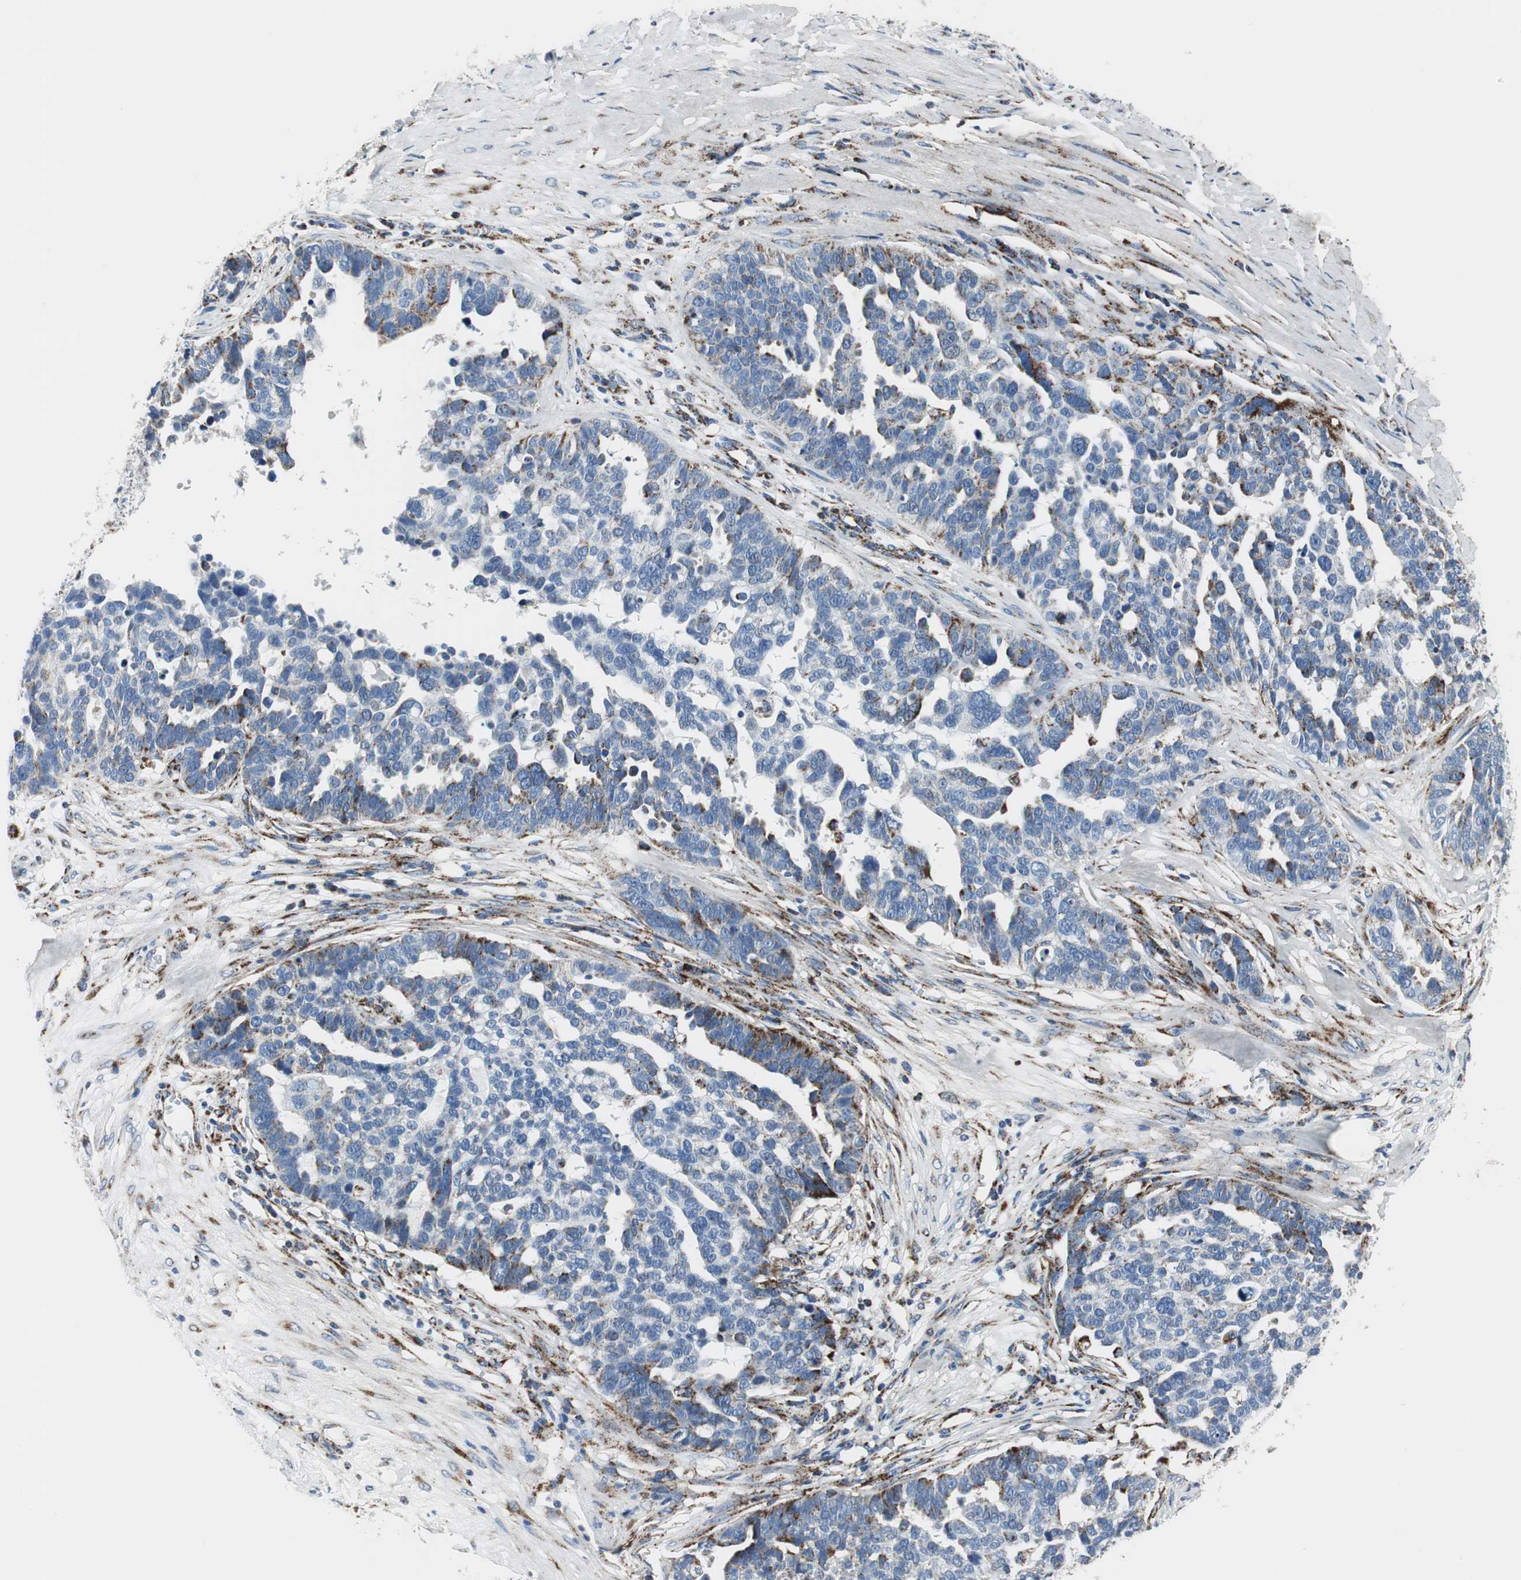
{"staining": {"intensity": "strong", "quantity": "<25%", "location": "cytoplasmic/membranous"}, "tissue": "ovarian cancer", "cell_type": "Tumor cells", "image_type": "cancer", "snomed": [{"axis": "morphology", "description": "Cystadenocarcinoma, serous, NOS"}, {"axis": "topography", "description": "Ovary"}], "caption": "A medium amount of strong cytoplasmic/membranous staining is identified in approximately <25% of tumor cells in ovarian cancer (serous cystadenocarcinoma) tissue.", "gene": "C1QTNF7", "patient": {"sex": "female", "age": 59}}